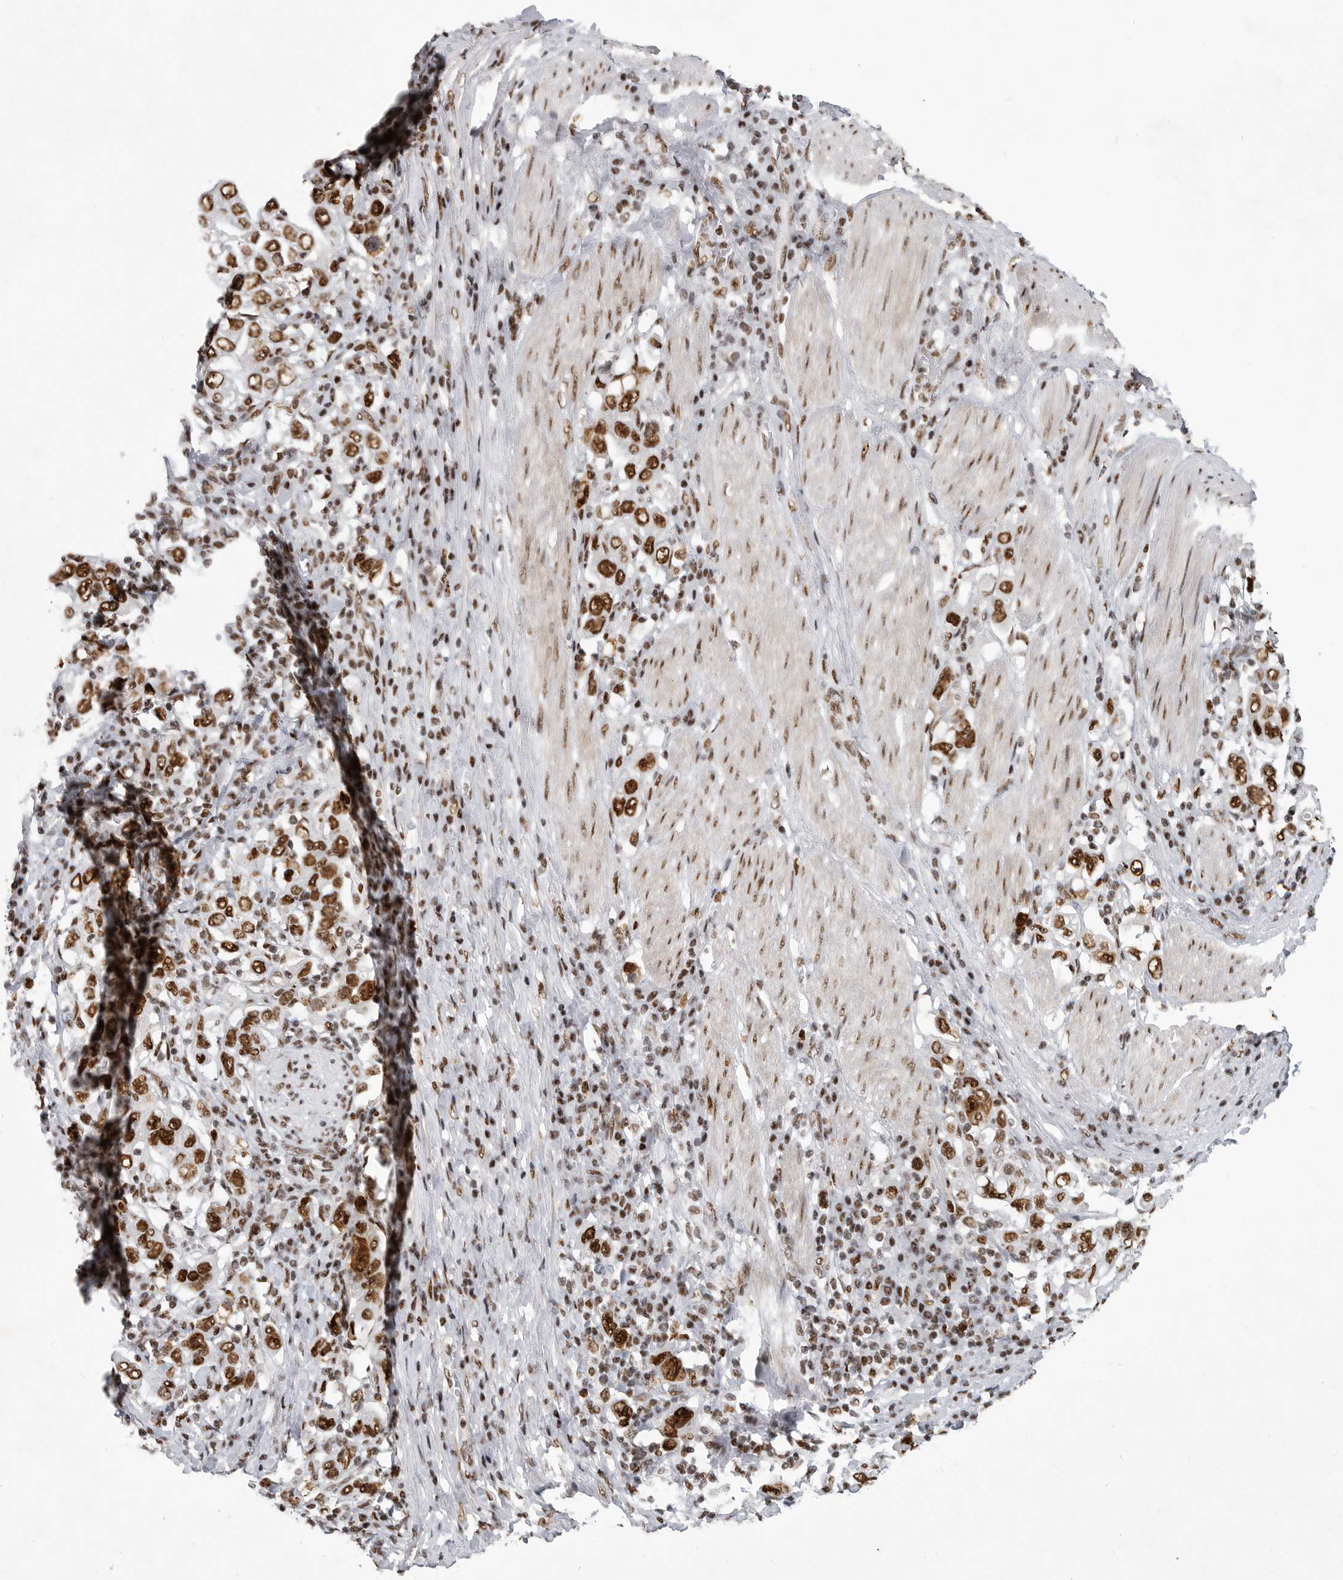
{"staining": {"intensity": "strong", "quantity": ">75%", "location": "nuclear"}, "tissue": "stomach cancer", "cell_type": "Tumor cells", "image_type": "cancer", "snomed": [{"axis": "morphology", "description": "Adenocarcinoma, NOS"}, {"axis": "topography", "description": "Stomach, upper"}], "caption": "This histopathology image exhibits immunohistochemistry staining of human adenocarcinoma (stomach), with high strong nuclear expression in approximately >75% of tumor cells.", "gene": "BCLAF1", "patient": {"sex": "male", "age": 62}}